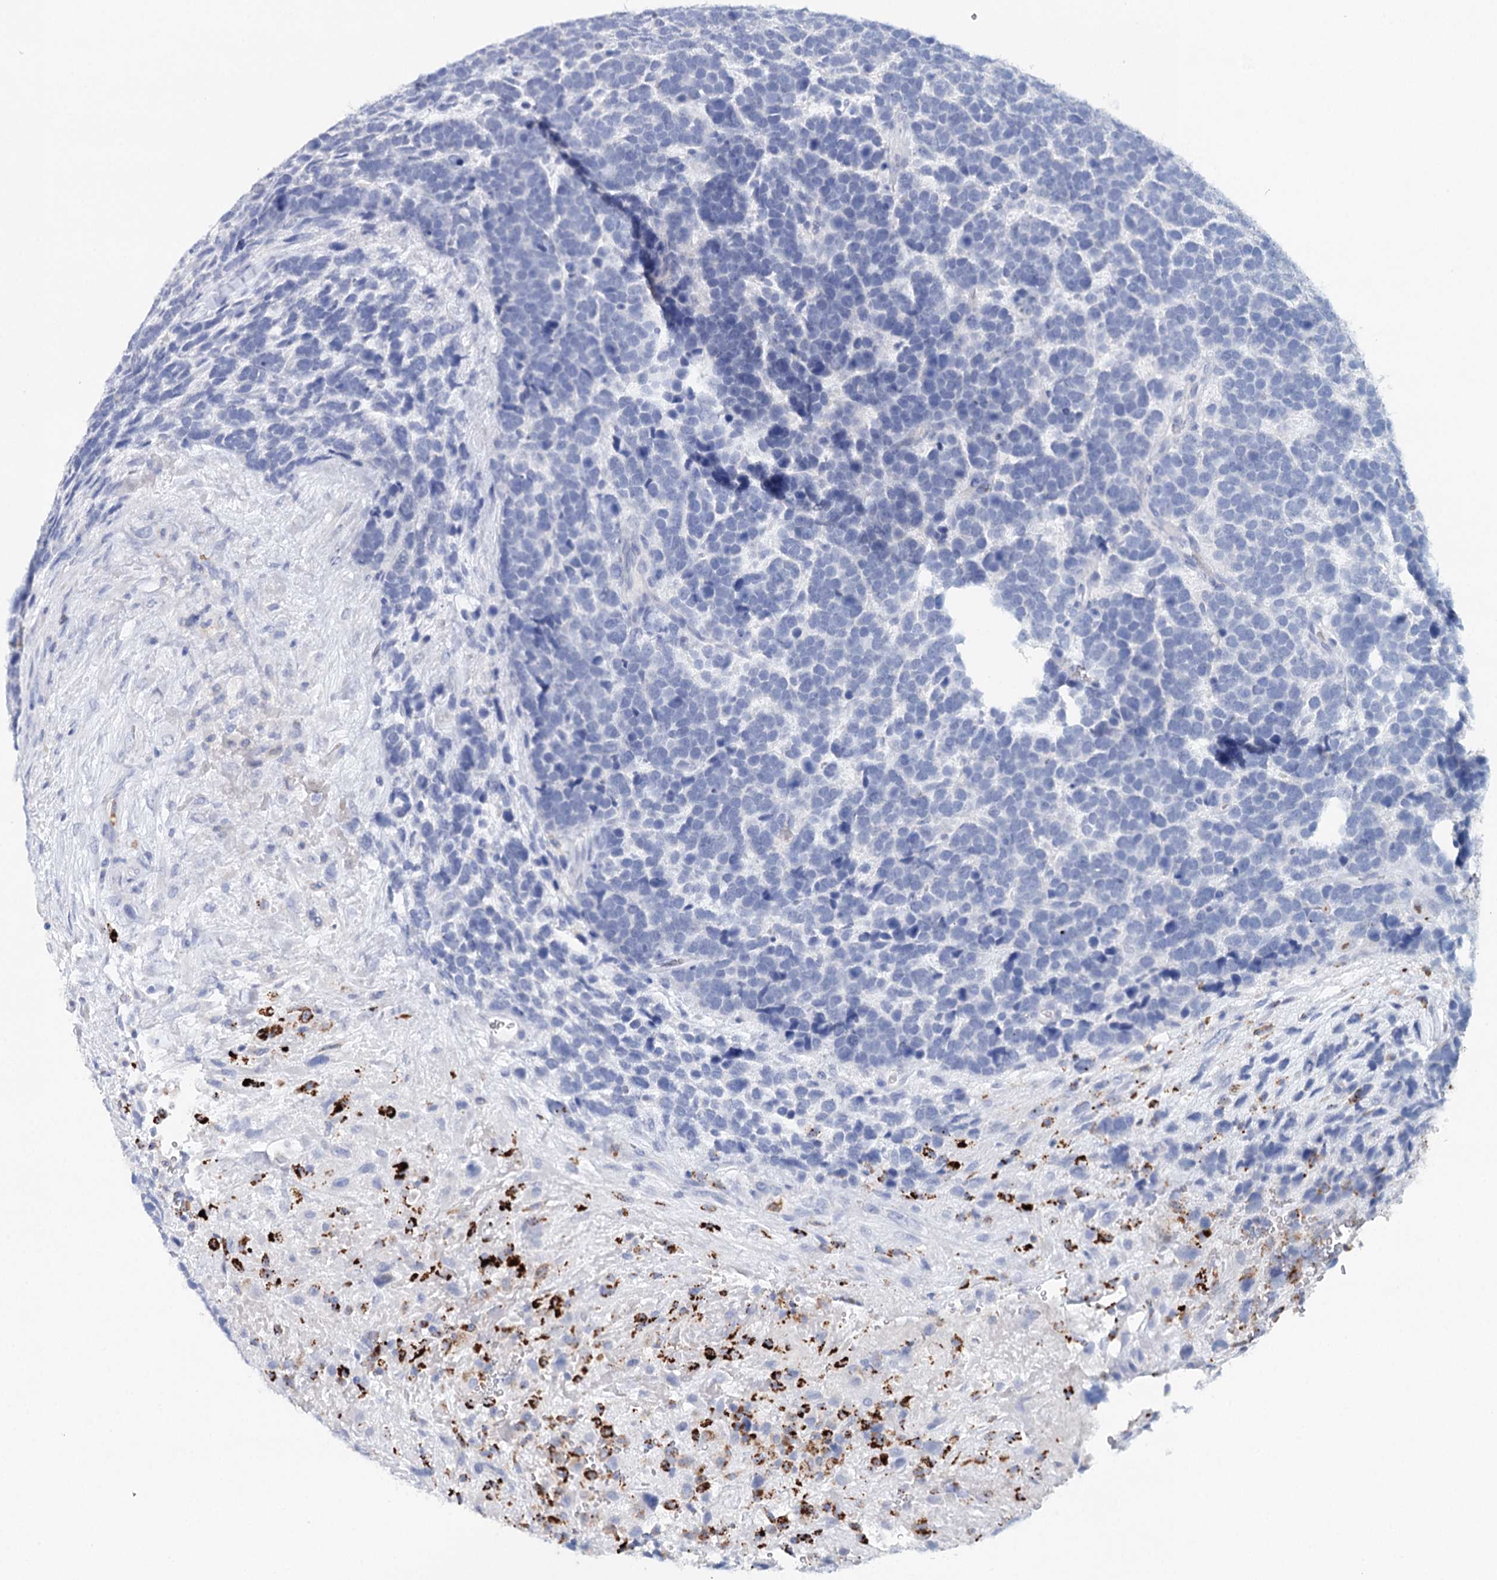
{"staining": {"intensity": "negative", "quantity": "none", "location": "none"}, "tissue": "urothelial cancer", "cell_type": "Tumor cells", "image_type": "cancer", "snomed": [{"axis": "morphology", "description": "Urothelial carcinoma, High grade"}, {"axis": "topography", "description": "Urinary bladder"}], "caption": "Protein analysis of urothelial cancer shows no significant positivity in tumor cells. (DAB immunohistochemistry (IHC) with hematoxylin counter stain).", "gene": "CEACAM8", "patient": {"sex": "female", "age": 82}}